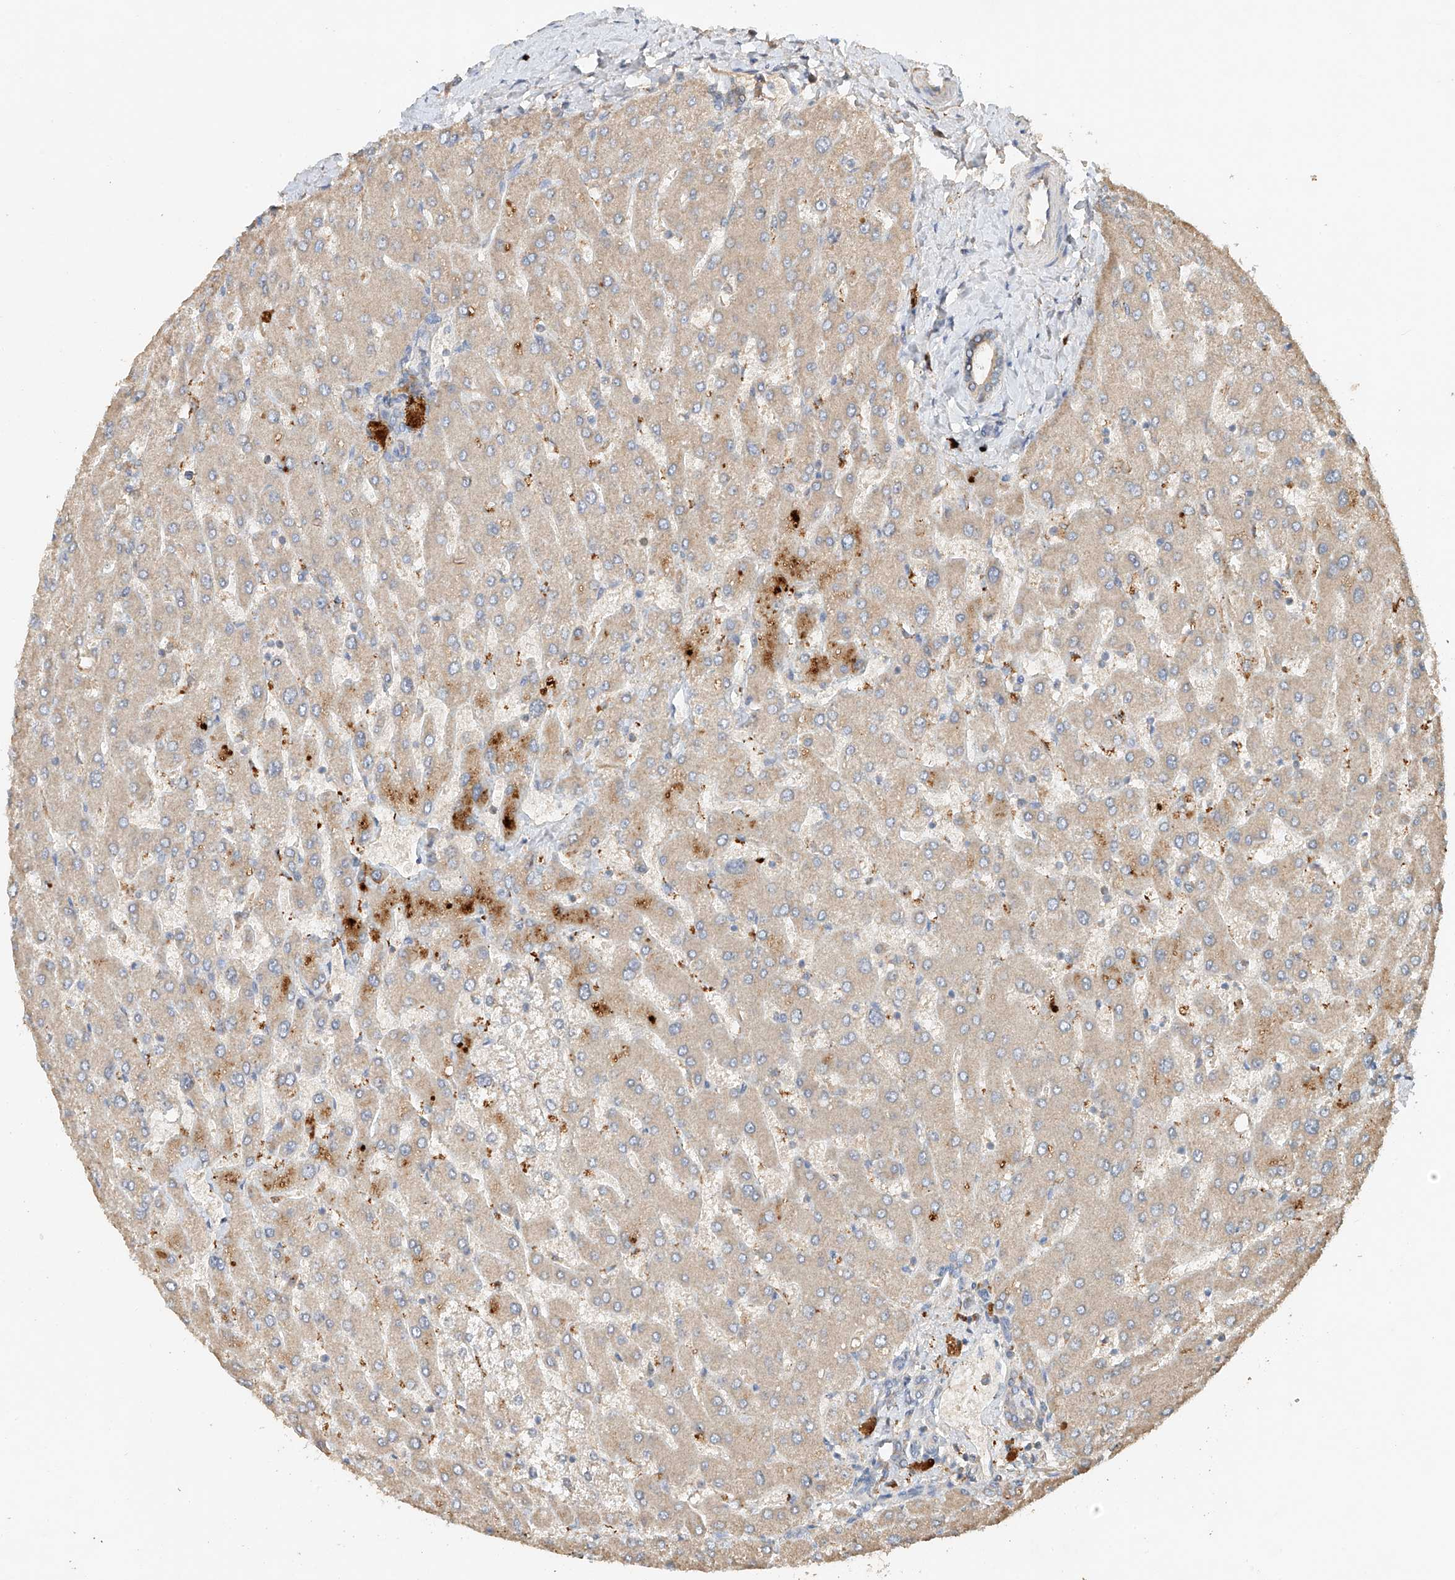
{"staining": {"intensity": "weak", "quantity": "<25%", "location": "cytoplasmic/membranous"}, "tissue": "liver", "cell_type": "Cholangiocytes", "image_type": "normal", "snomed": [{"axis": "morphology", "description": "Normal tissue, NOS"}, {"axis": "topography", "description": "Liver"}], "caption": "High magnification brightfield microscopy of normal liver stained with DAB (3,3'-diaminobenzidine) (brown) and counterstained with hematoxylin (blue): cholangiocytes show no significant staining.", "gene": "GNB1L", "patient": {"sex": "male", "age": 55}}